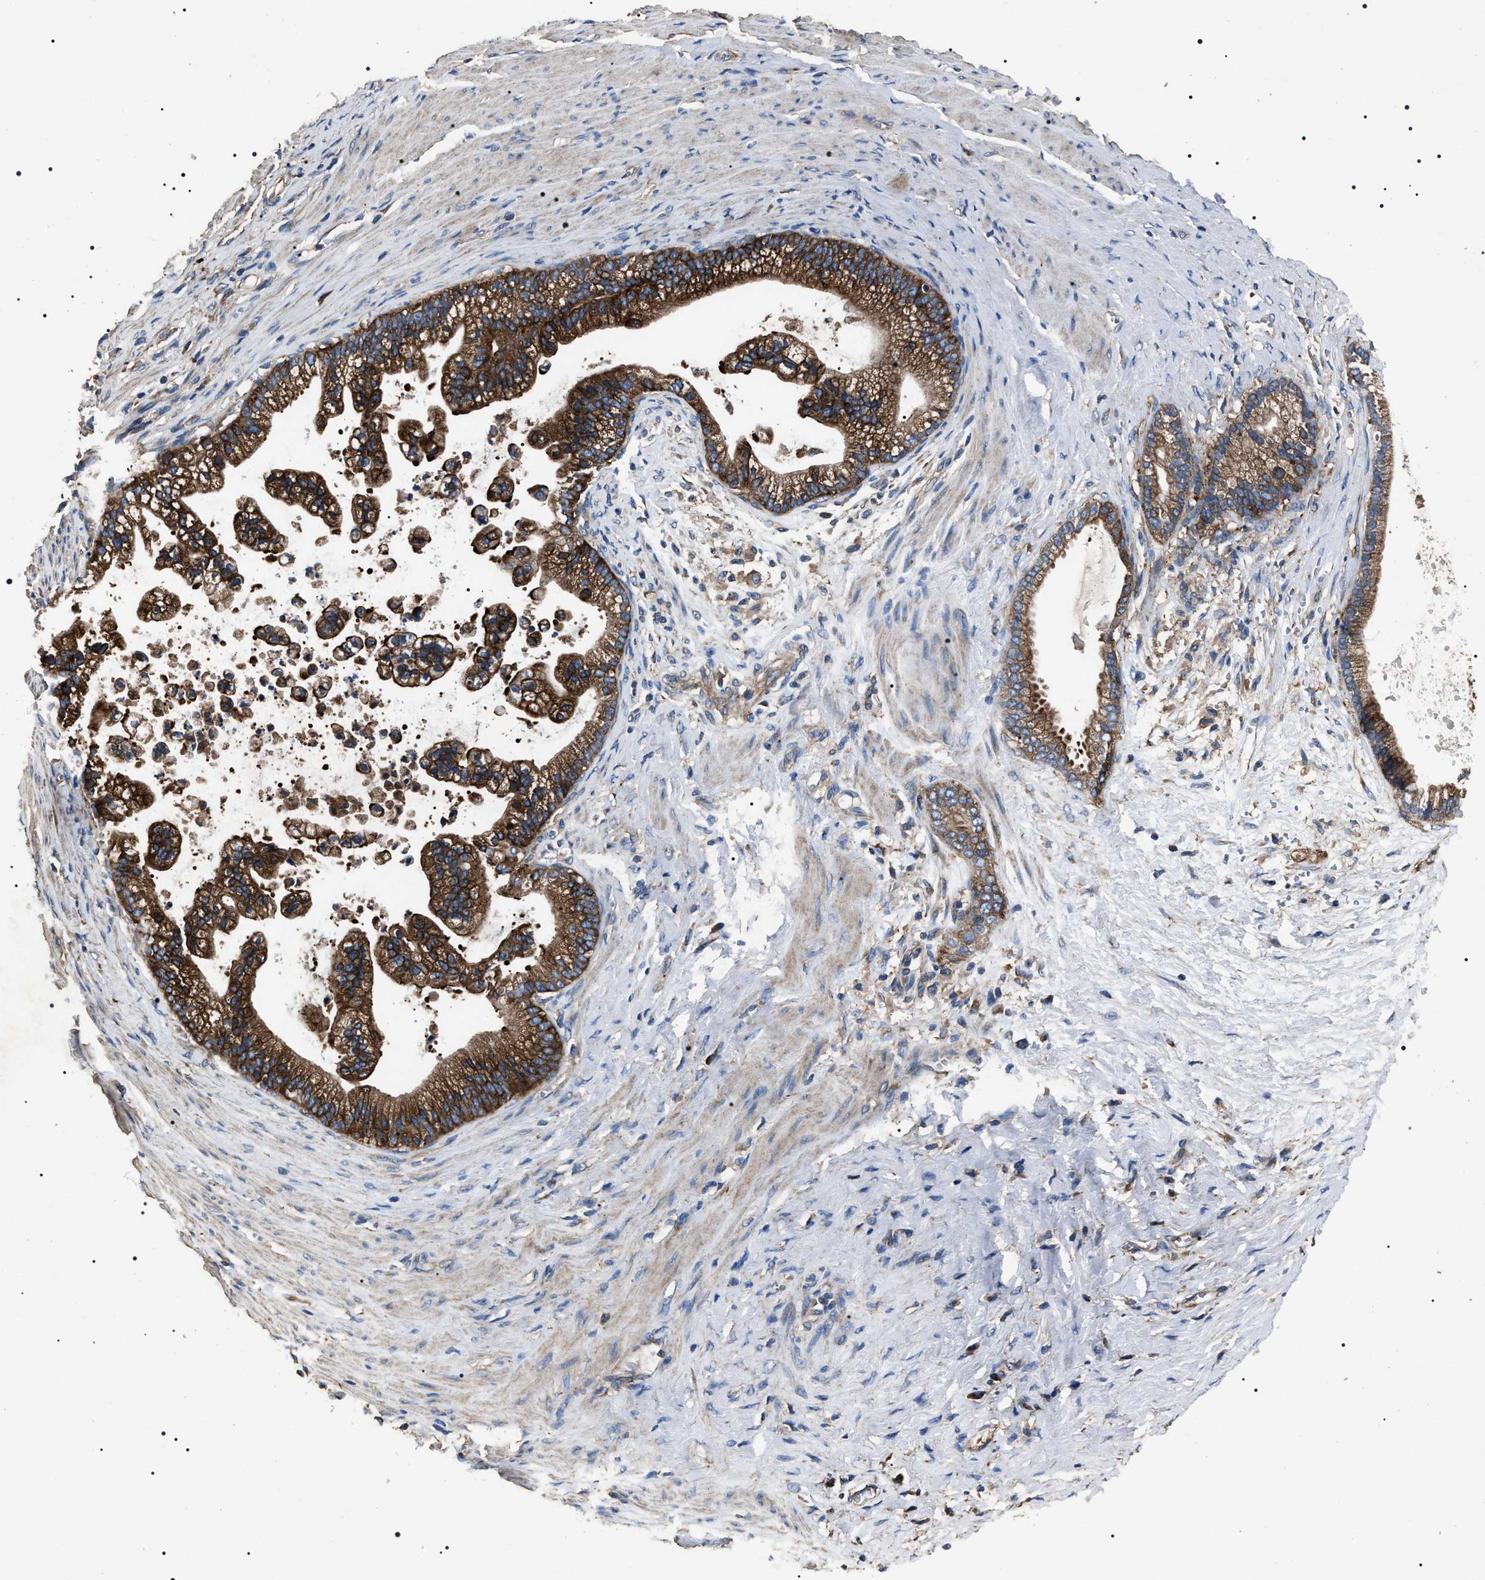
{"staining": {"intensity": "strong", "quantity": ">75%", "location": "cytoplasmic/membranous"}, "tissue": "pancreatic cancer", "cell_type": "Tumor cells", "image_type": "cancer", "snomed": [{"axis": "morphology", "description": "Adenocarcinoma, NOS"}, {"axis": "topography", "description": "Pancreas"}], "caption": "Human pancreatic cancer (adenocarcinoma) stained for a protein (brown) exhibits strong cytoplasmic/membranous positive staining in approximately >75% of tumor cells.", "gene": "HSCB", "patient": {"sex": "male", "age": 69}}